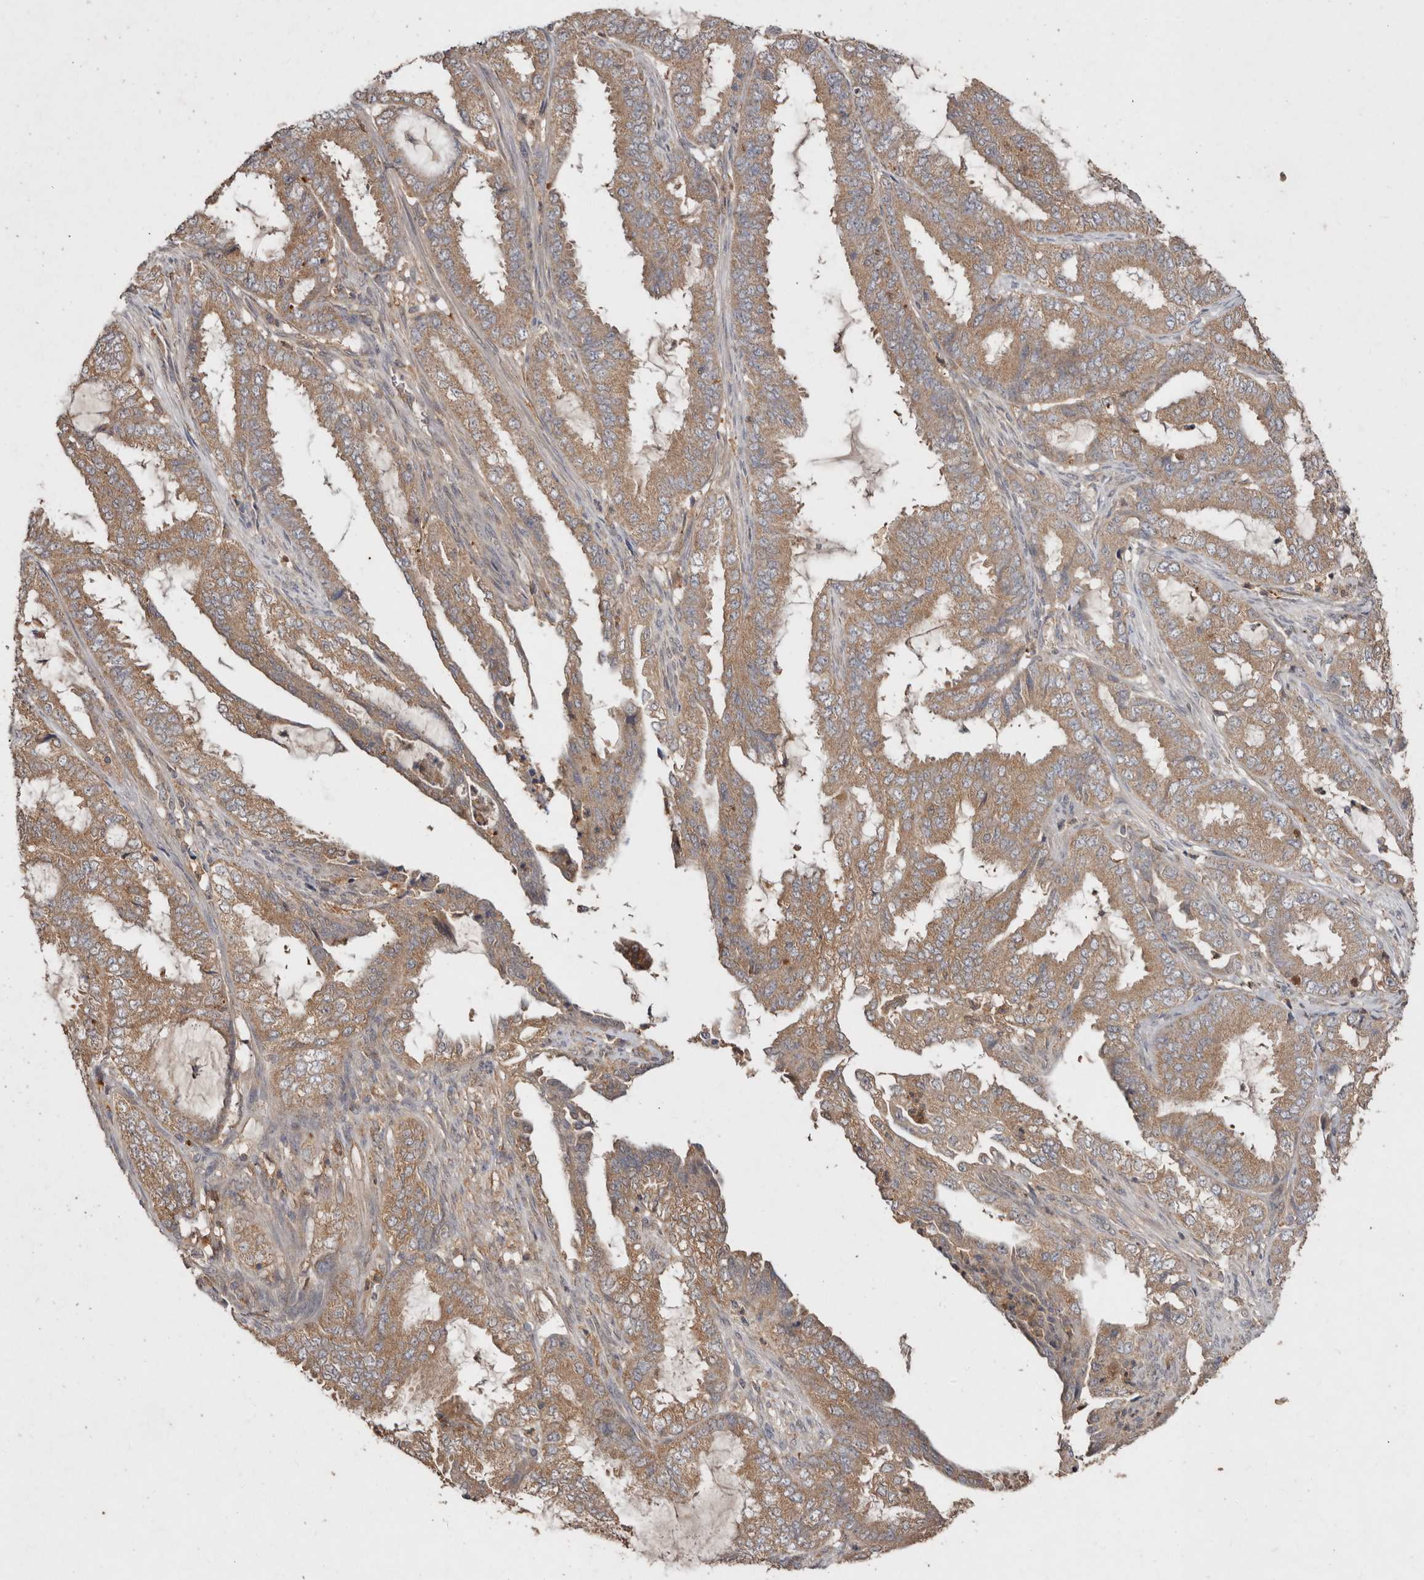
{"staining": {"intensity": "moderate", "quantity": ">75%", "location": "cytoplasmic/membranous"}, "tissue": "endometrial cancer", "cell_type": "Tumor cells", "image_type": "cancer", "snomed": [{"axis": "morphology", "description": "Adenocarcinoma, NOS"}, {"axis": "topography", "description": "Endometrium"}], "caption": "Immunohistochemistry (IHC) histopathology image of neoplastic tissue: human adenocarcinoma (endometrial) stained using immunohistochemistry (IHC) exhibits medium levels of moderate protein expression localized specifically in the cytoplasmic/membranous of tumor cells, appearing as a cytoplasmic/membranous brown color.", "gene": "EDEM1", "patient": {"sex": "female", "age": 51}}